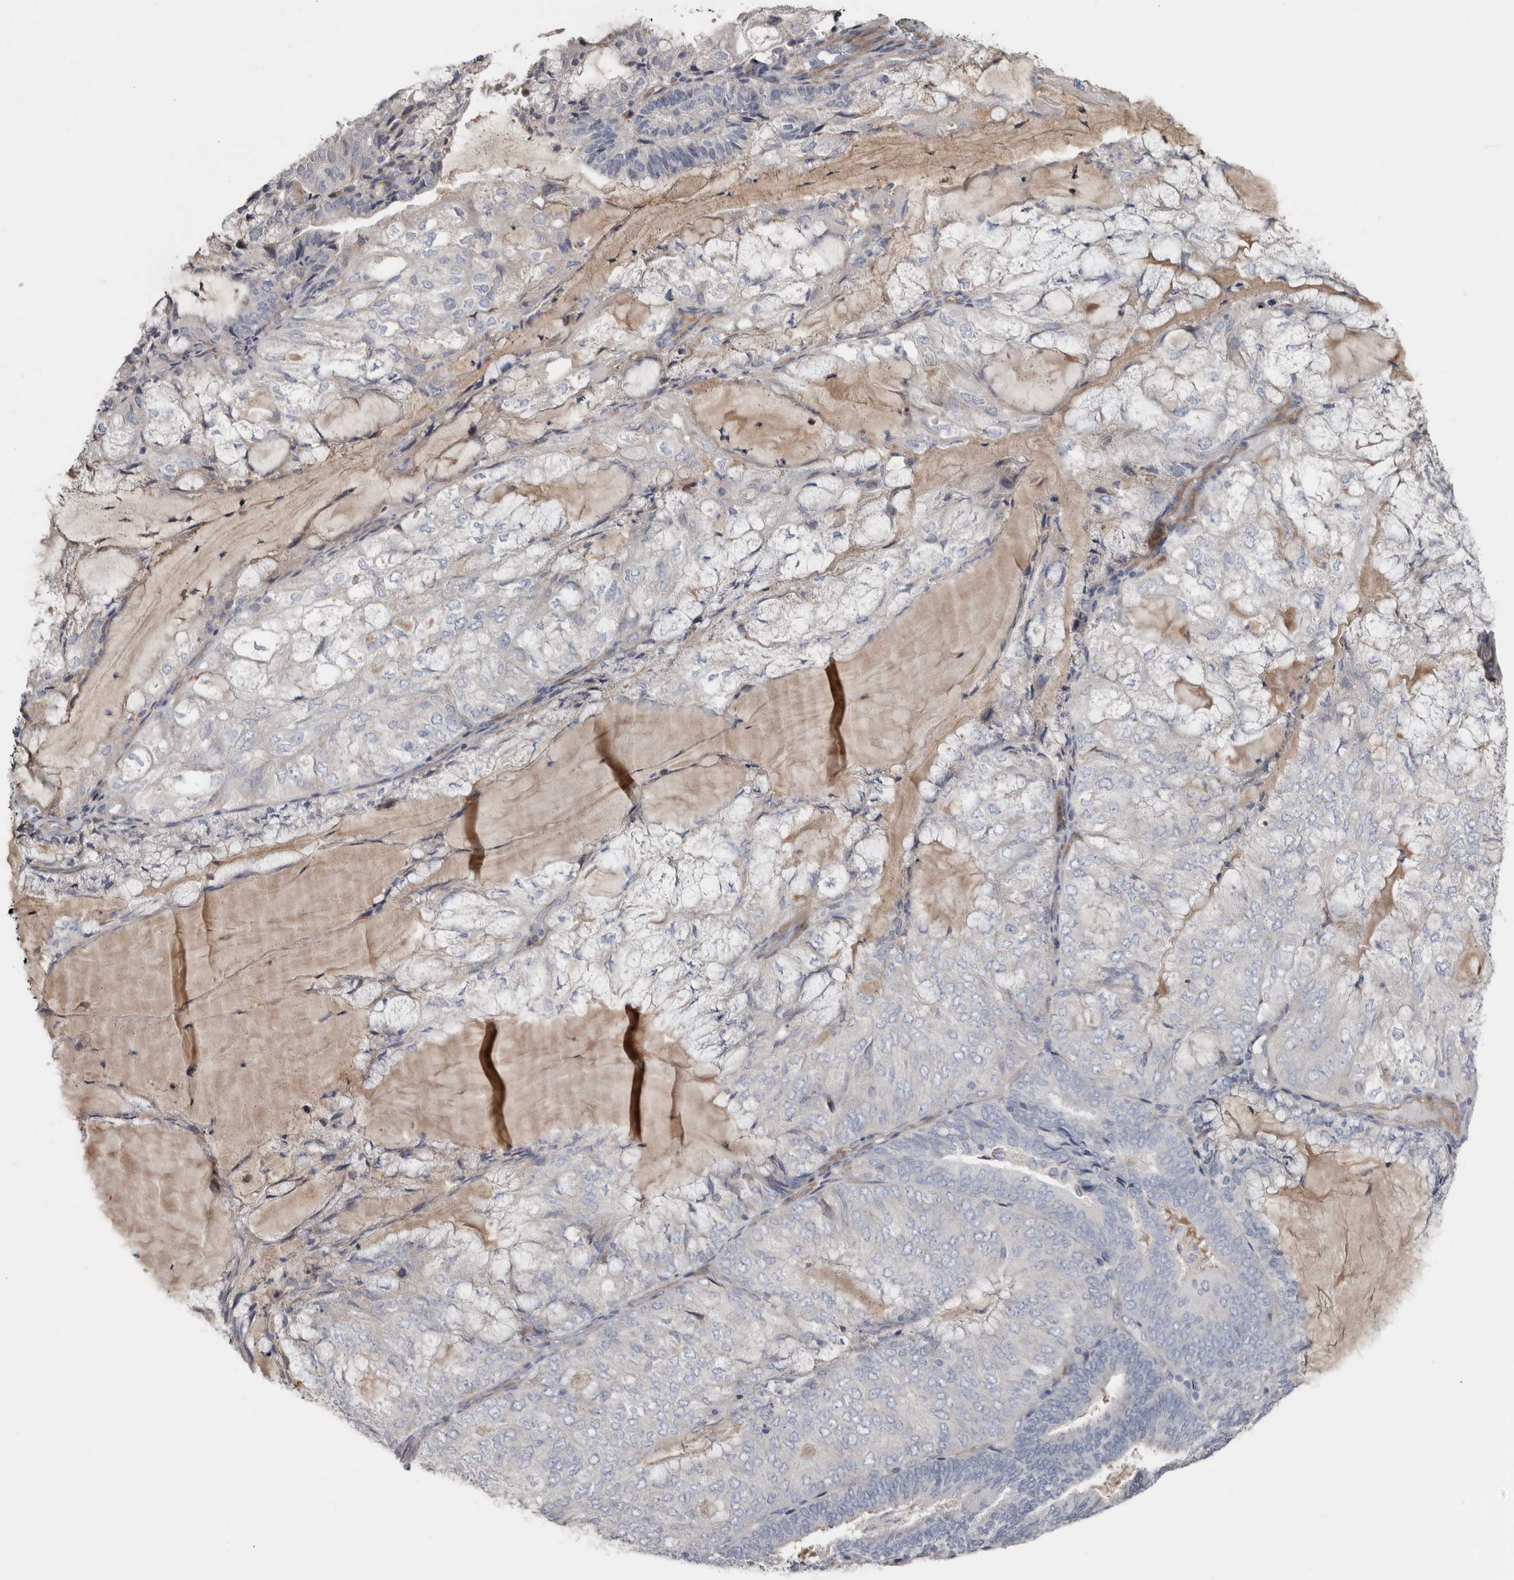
{"staining": {"intensity": "negative", "quantity": "none", "location": "none"}, "tissue": "endometrial cancer", "cell_type": "Tumor cells", "image_type": "cancer", "snomed": [{"axis": "morphology", "description": "Adenocarcinoma, NOS"}, {"axis": "topography", "description": "Endometrium"}], "caption": "High magnification brightfield microscopy of adenocarcinoma (endometrial) stained with DAB (brown) and counterstained with hematoxylin (blue): tumor cells show no significant staining.", "gene": "ZNF114", "patient": {"sex": "female", "age": 81}}